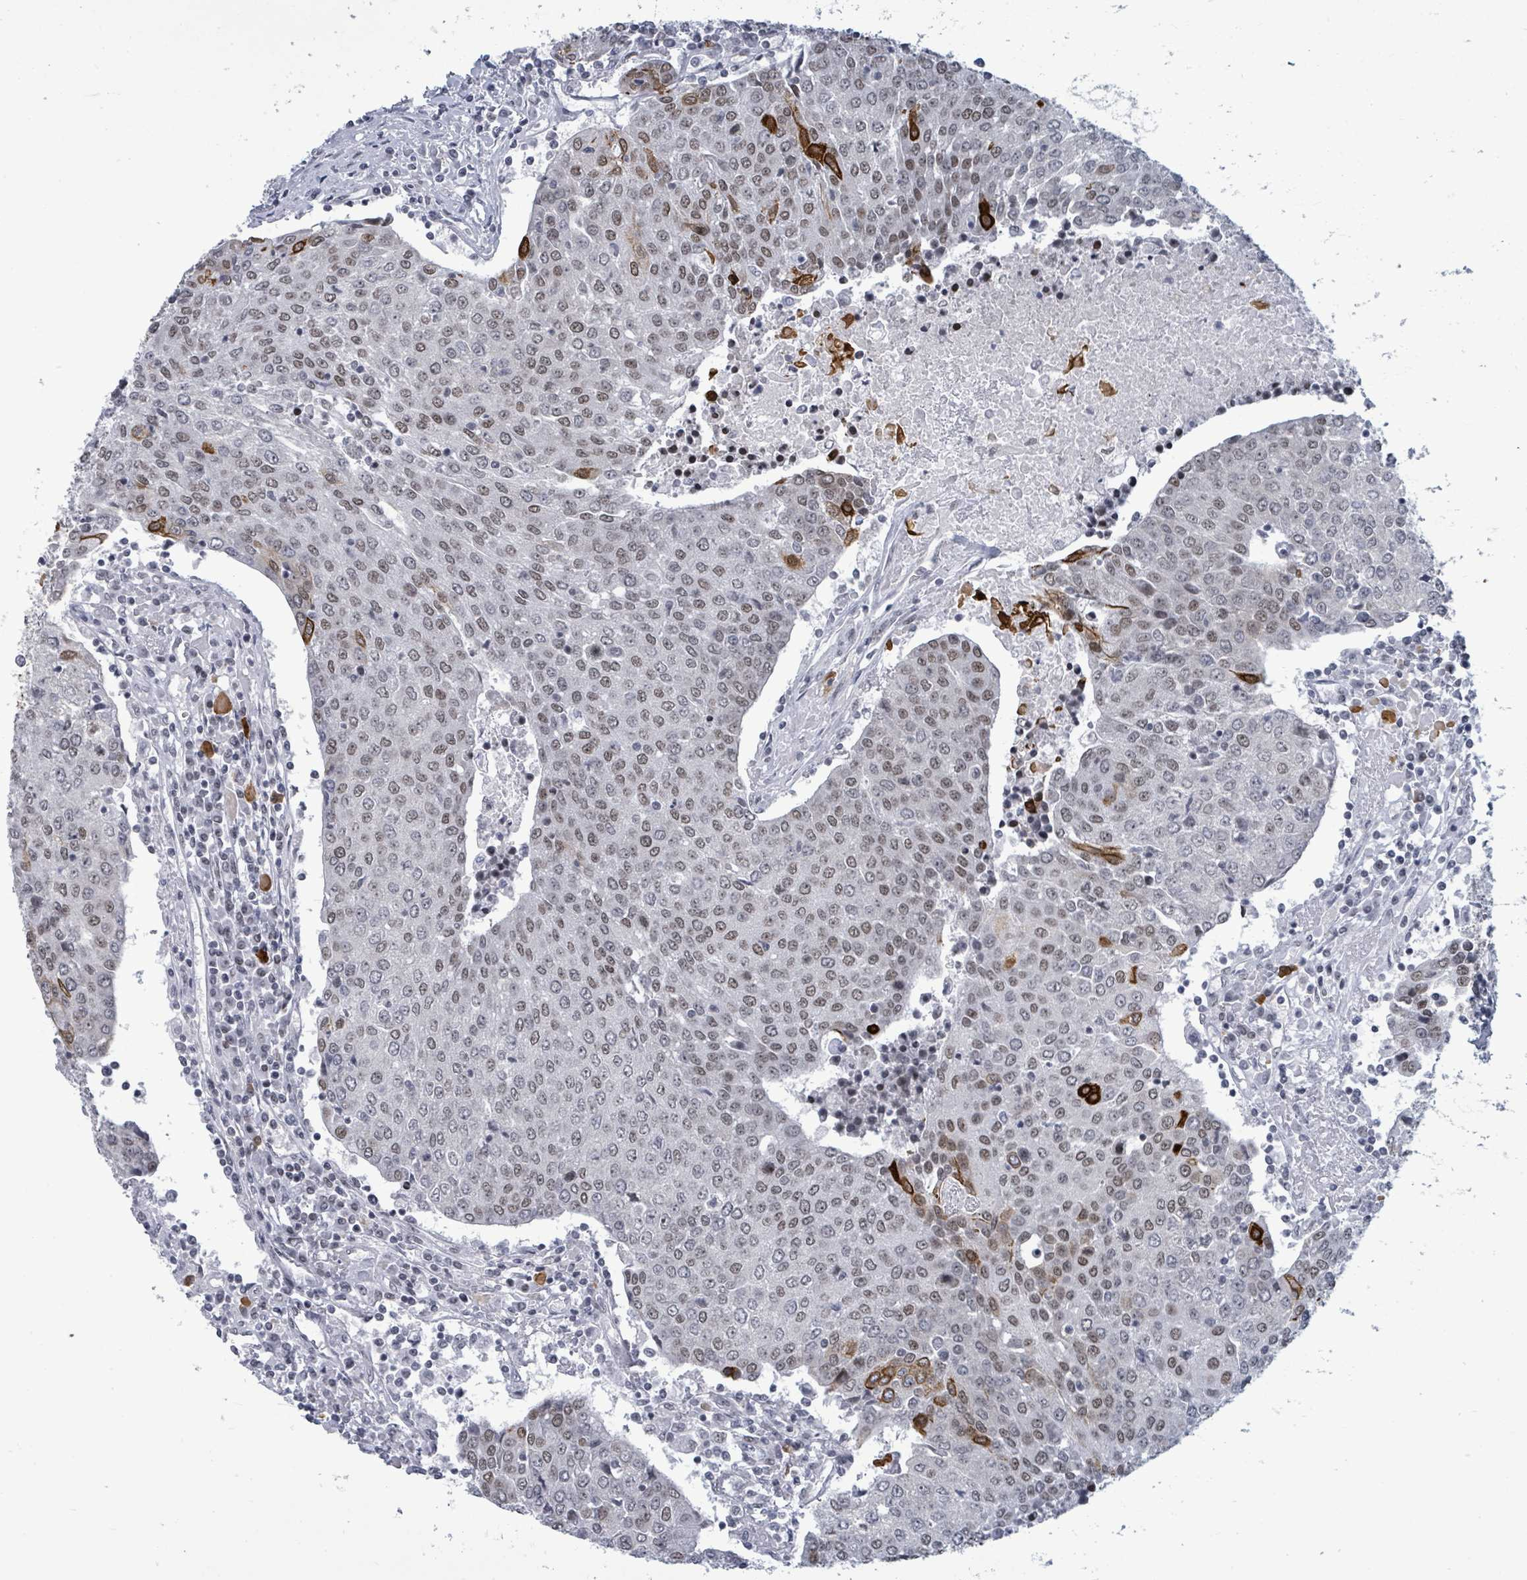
{"staining": {"intensity": "strong", "quantity": "<25%", "location": "cytoplasmic/membranous,nuclear"}, "tissue": "urothelial cancer", "cell_type": "Tumor cells", "image_type": "cancer", "snomed": [{"axis": "morphology", "description": "Urothelial carcinoma, High grade"}, {"axis": "topography", "description": "Urinary bladder"}], "caption": "Urothelial cancer was stained to show a protein in brown. There is medium levels of strong cytoplasmic/membranous and nuclear expression in about <25% of tumor cells.", "gene": "ERCC5", "patient": {"sex": "female", "age": 85}}